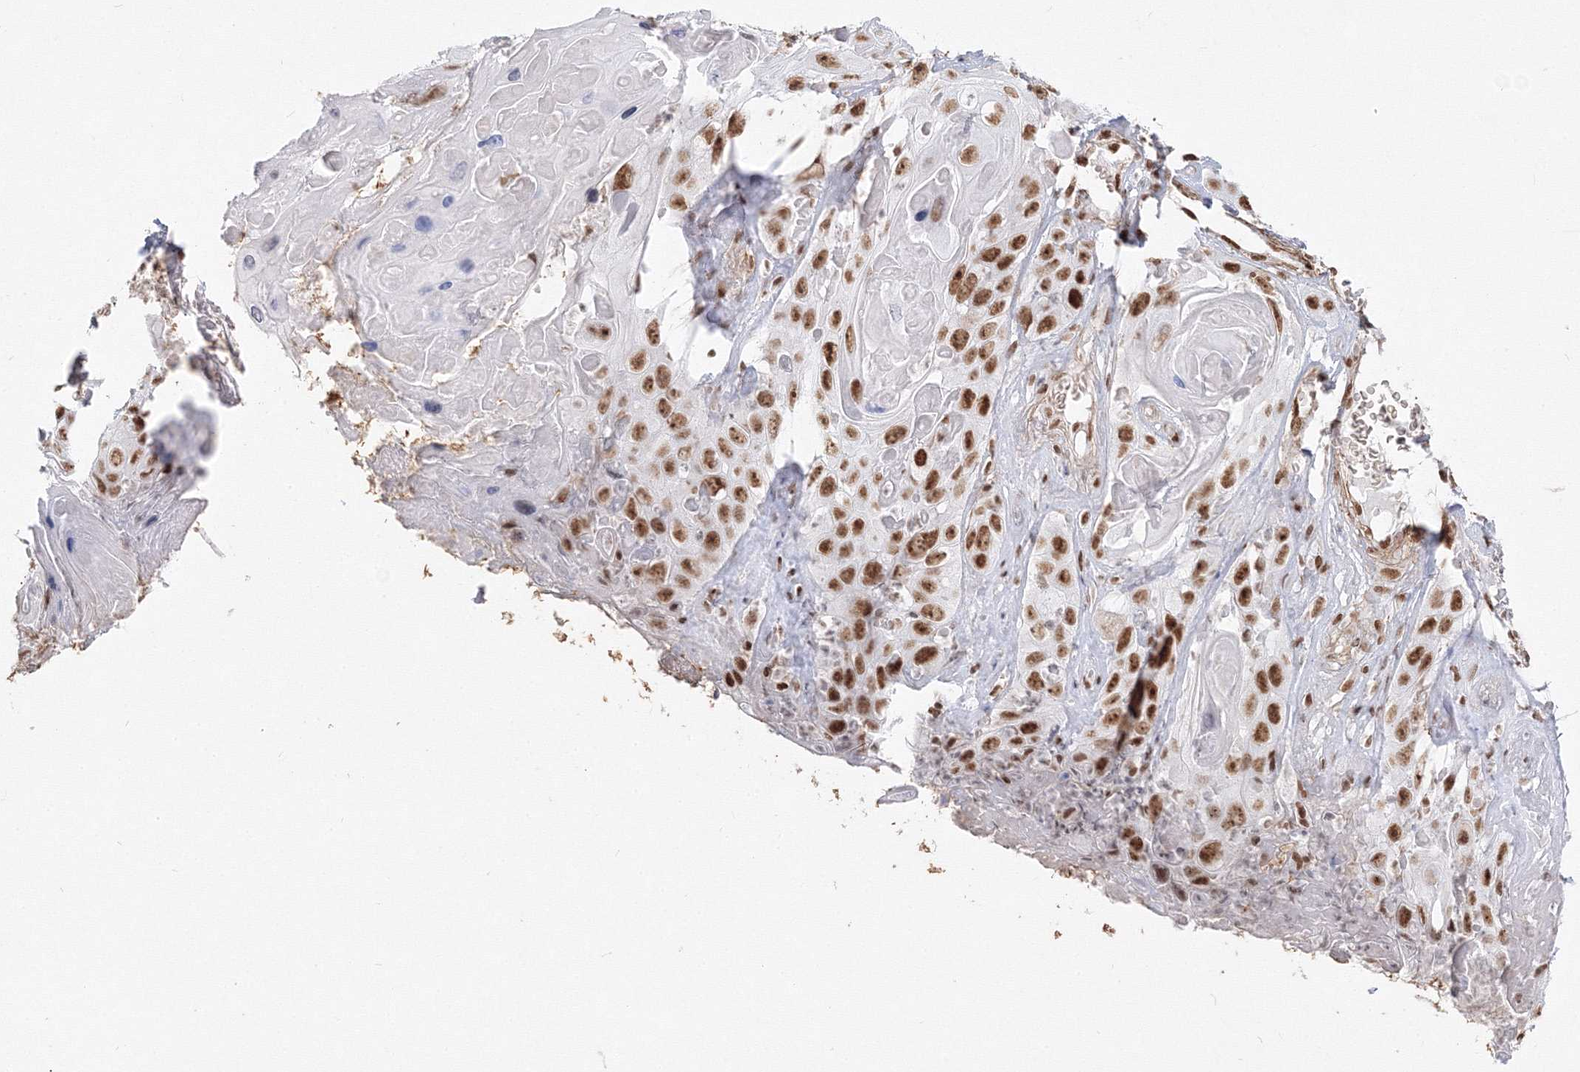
{"staining": {"intensity": "moderate", "quantity": ">75%", "location": "nuclear"}, "tissue": "skin cancer", "cell_type": "Tumor cells", "image_type": "cancer", "snomed": [{"axis": "morphology", "description": "Squamous cell carcinoma, NOS"}, {"axis": "topography", "description": "Skin"}], "caption": "Tumor cells reveal medium levels of moderate nuclear positivity in about >75% of cells in skin cancer (squamous cell carcinoma).", "gene": "ZNF638", "patient": {"sex": "male", "age": 55}}